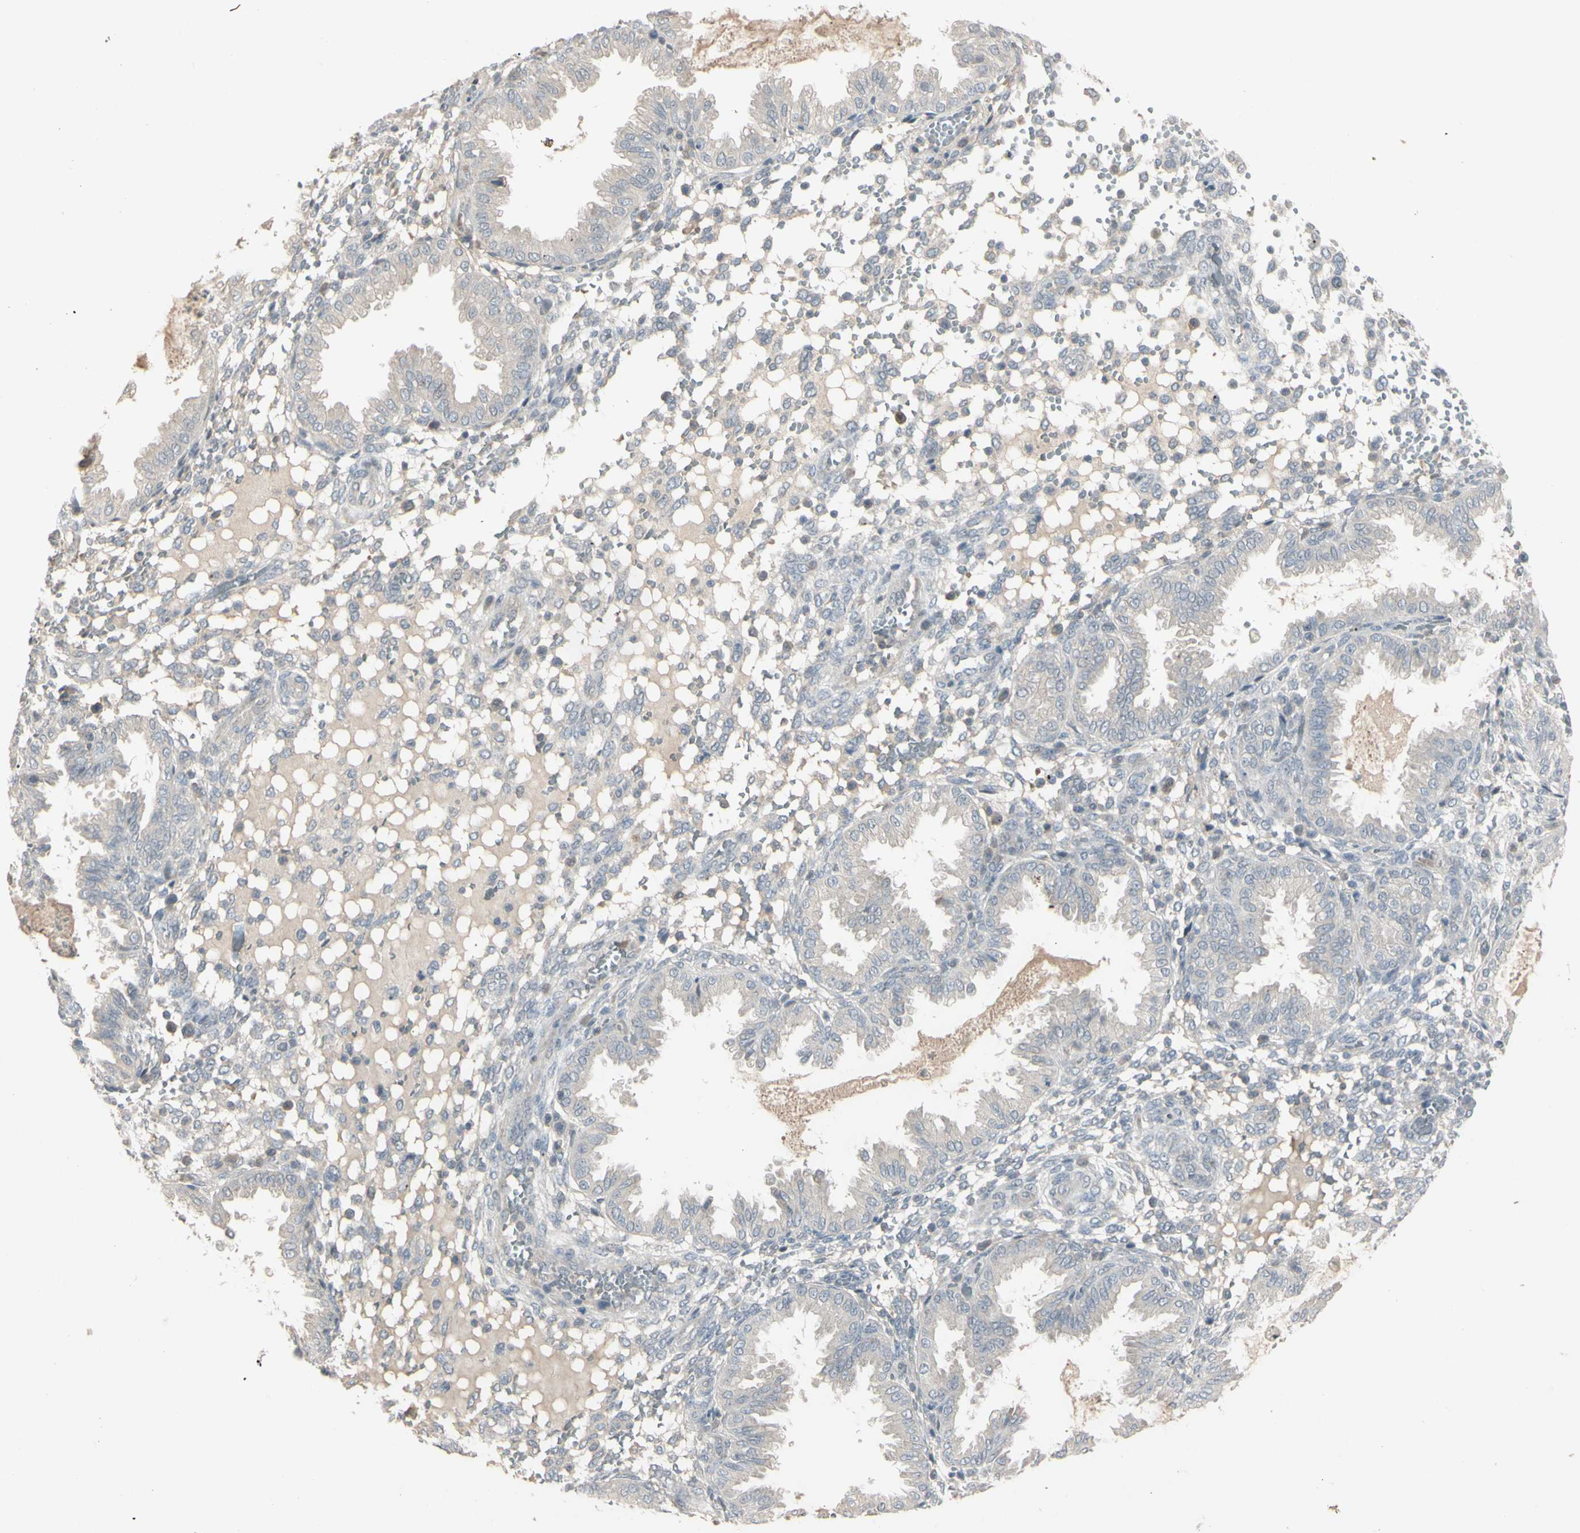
{"staining": {"intensity": "negative", "quantity": "none", "location": "none"}, "tissue": "endometrium", "cell_type": "Cells in endometrial stroma", "image_type": "normal", "snomed": [{"axis": "morphology", "description": "Normal tissue, NOS"}, {"axis": "topography", "description": "Endometrium"}], "caption": "Immunohistochemistry photomicrograph of benign endometrium: endometrium stained with DAB displays no significant protein positivity in cells in endometrial stroma.", "gene": "PIAS4", "patient": {"sex": "female", "age": 33}}